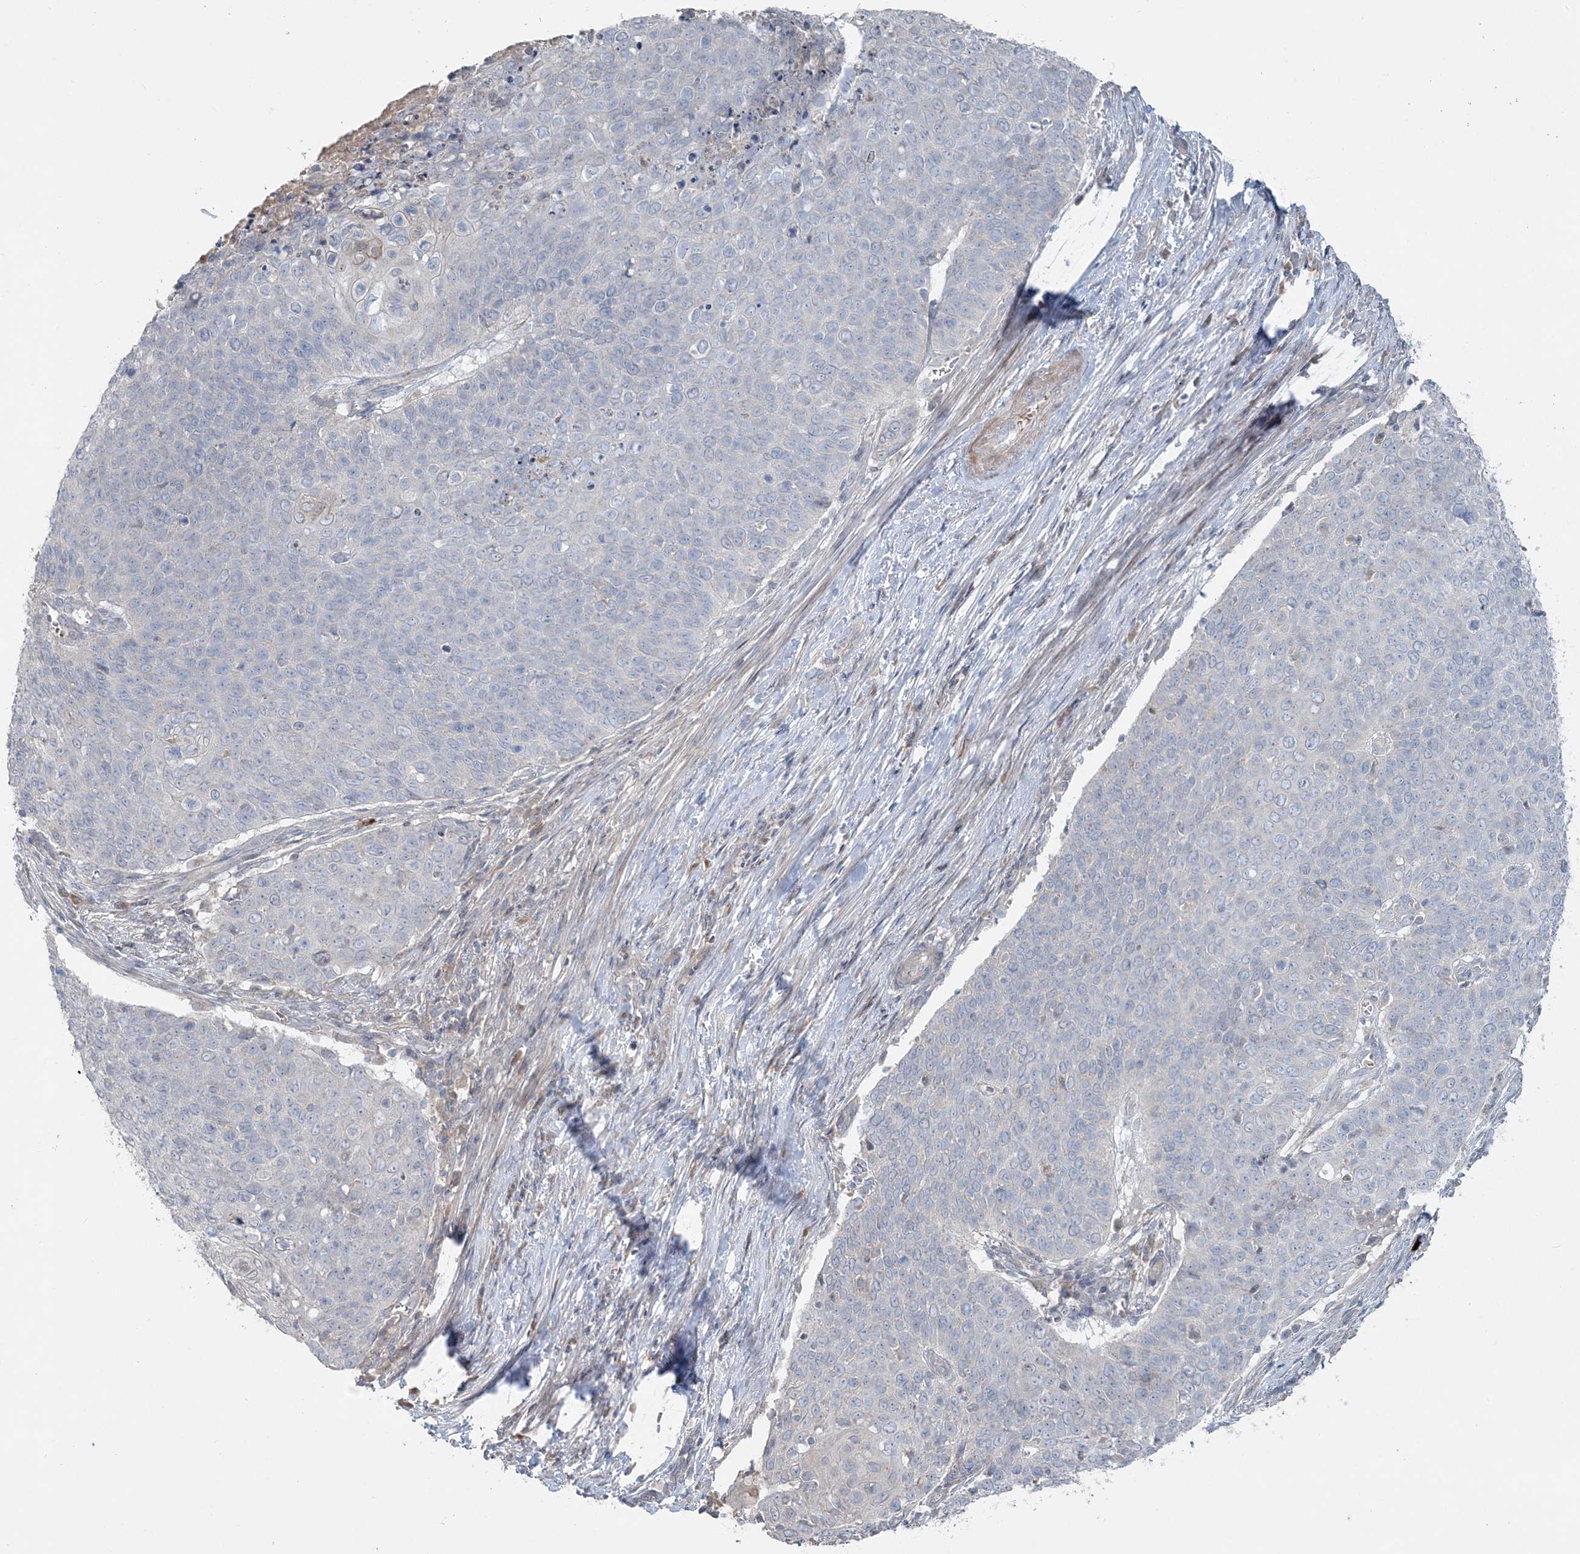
{"staining": {"intensity": "negative", "quantity": "none", "location": "none"}, "tissue": "cervical cancer", "cell_type": "Tumor cells", "image_type": "cancer", "snomed": [{"axis": "morphology", "description": "Squamous cell carcinoma, NOS"}, {"axis": "topography", "description": "Cervix"}], "caption": "A high-resolution histopathology image shows immunohistochemistry (IHC) staining of cervical cancer (squamous cell carcinoma), which displays no significant staining in tumor cells. (Brightfield microscopy of DAB IHC at high magnification).", "gene": "SLC4A10", "patient": {"sex": "female", "age": 39}}